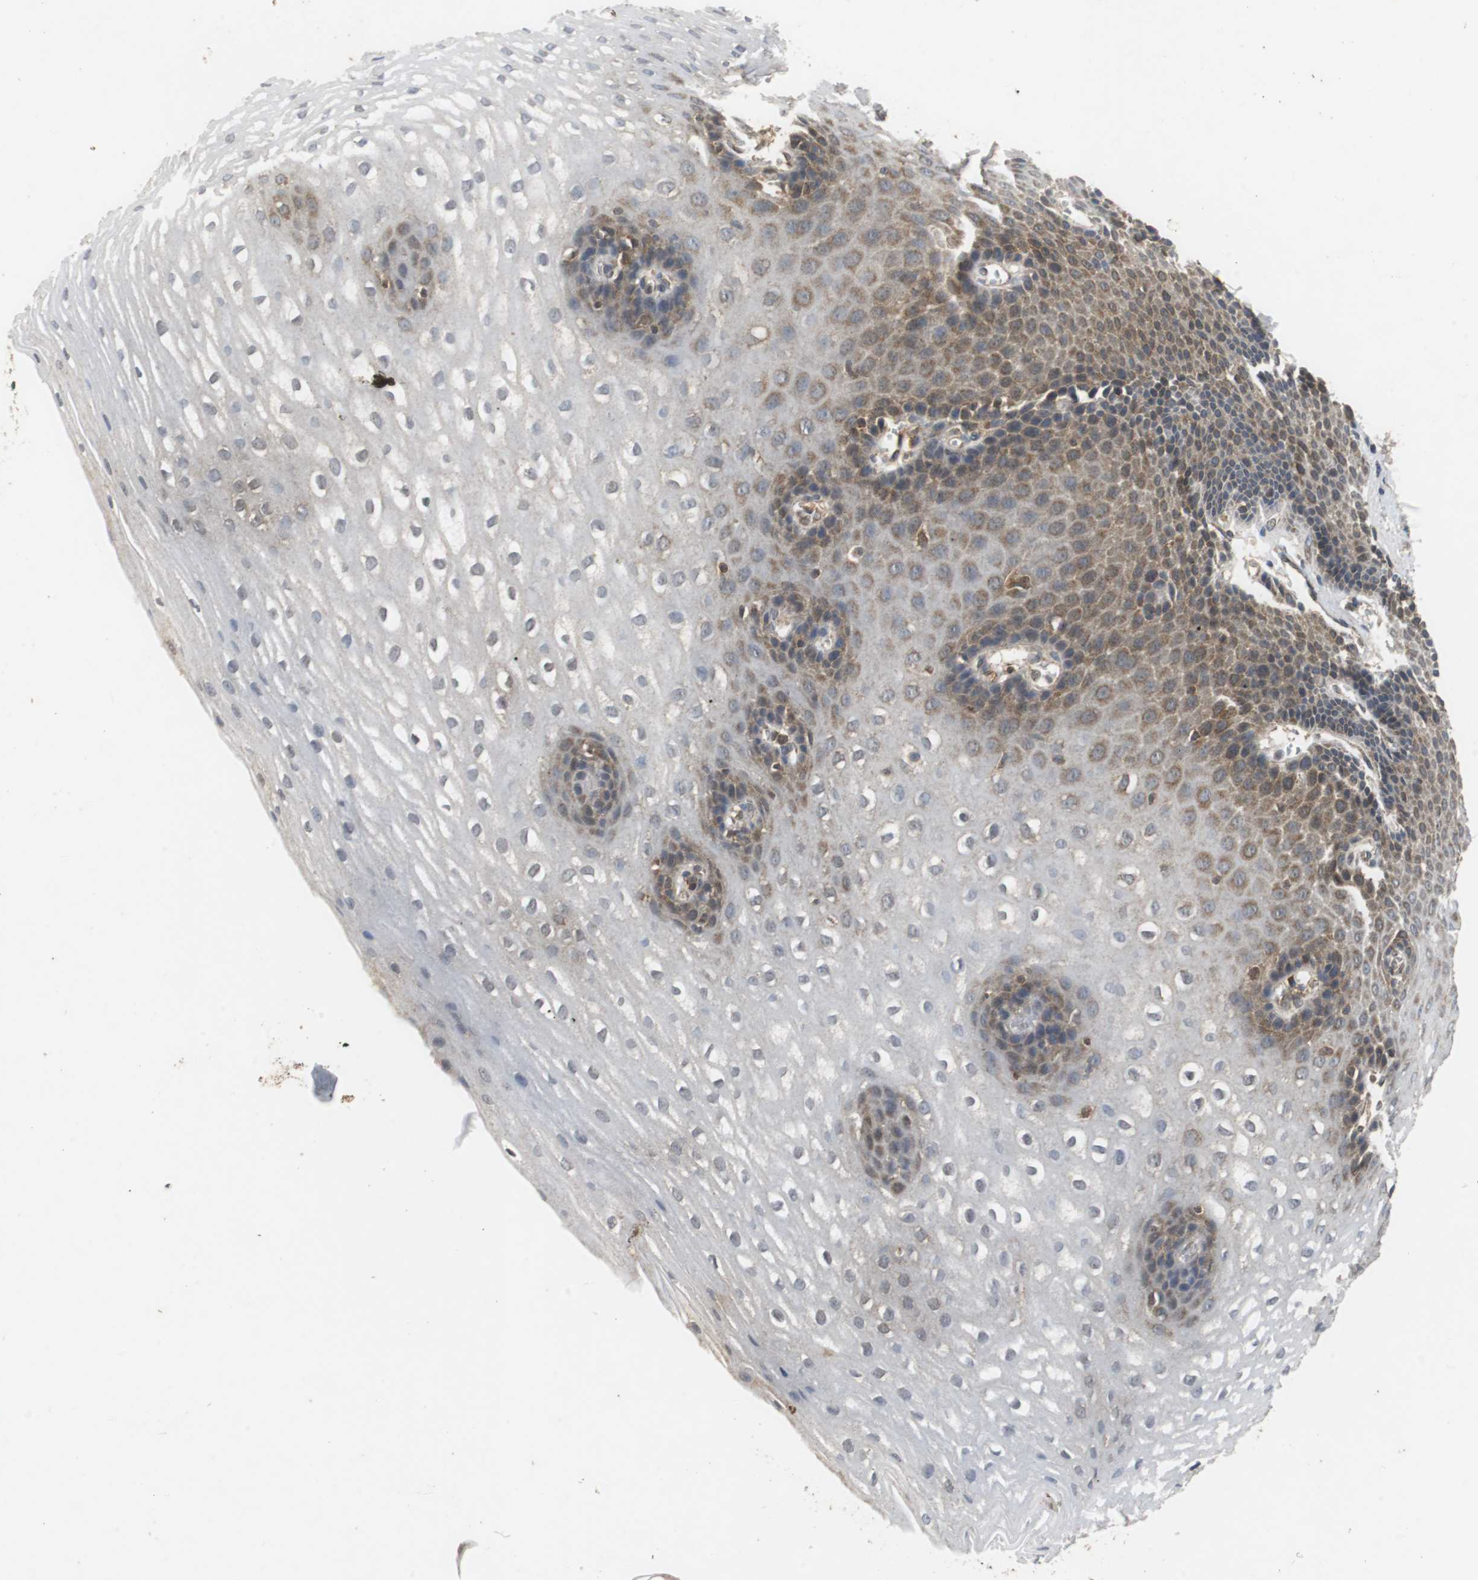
{"staining": {"intensity": "moderate", "quantity": "<25%", "location": "cytoplasmic/membranous"}, "tissue": "esophagus", "cell_type": "Squamous epithelial cells", "image_type": "normal", "snomed": [{"axis": "morphology", "description": "Normal tissue, NOS"}, {"axis": "topography", "description": "Esophagus"}], "caption": "A low amount of moderate cytoplasmic/membranous staining is seen in about <25% of squamous epithelial cells in benign esophagus. Immunohistochemistry (ihc) stains the protein in brown and the nuclei are stained blue.", "gene": "VBP1", "patient": {"sex": "male", "age": 48}}